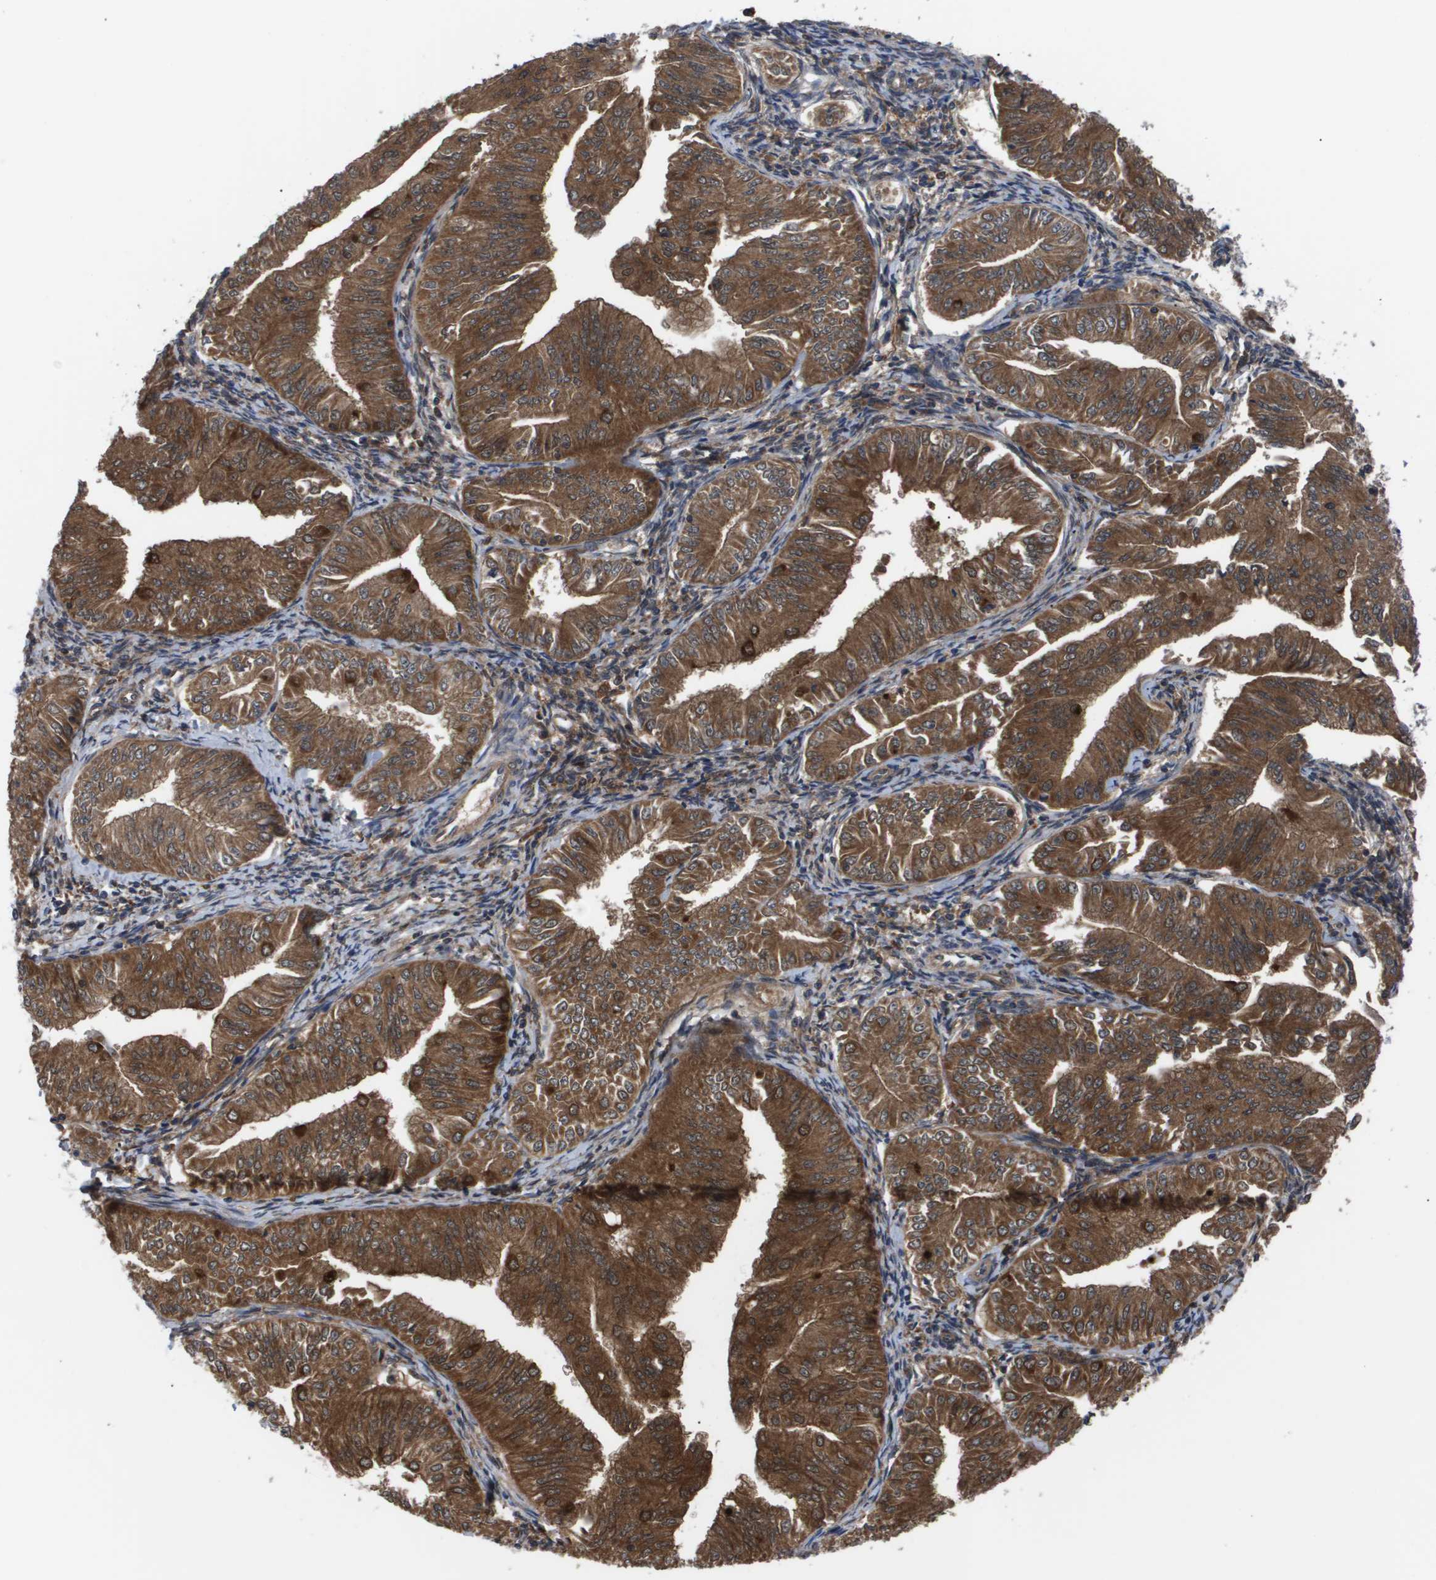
{"staining": {"intensity": "strong", "quantity": ">75%", "location": "cytoplasmic/membranous"}, "tissue": "endometrial cancer", "cell_type": "Tumor cells", "image_type": "cancer", "snomed": [{"axis": "morphology", "description": "Normal tissue, NOS"}, {"axis": "morphology", "description": "Adenocarcinoma, NOS"}, {"axis": "topography", "description": "Endometrium"}], "caption": "Endometrial cancer stained with a brown dye demonstrates strong cytoplasmic/membranous positive positivity in about >75% of tumor cells.", "gene": "SERPINA6", "patient": {"sex": "female", "age": 53}}